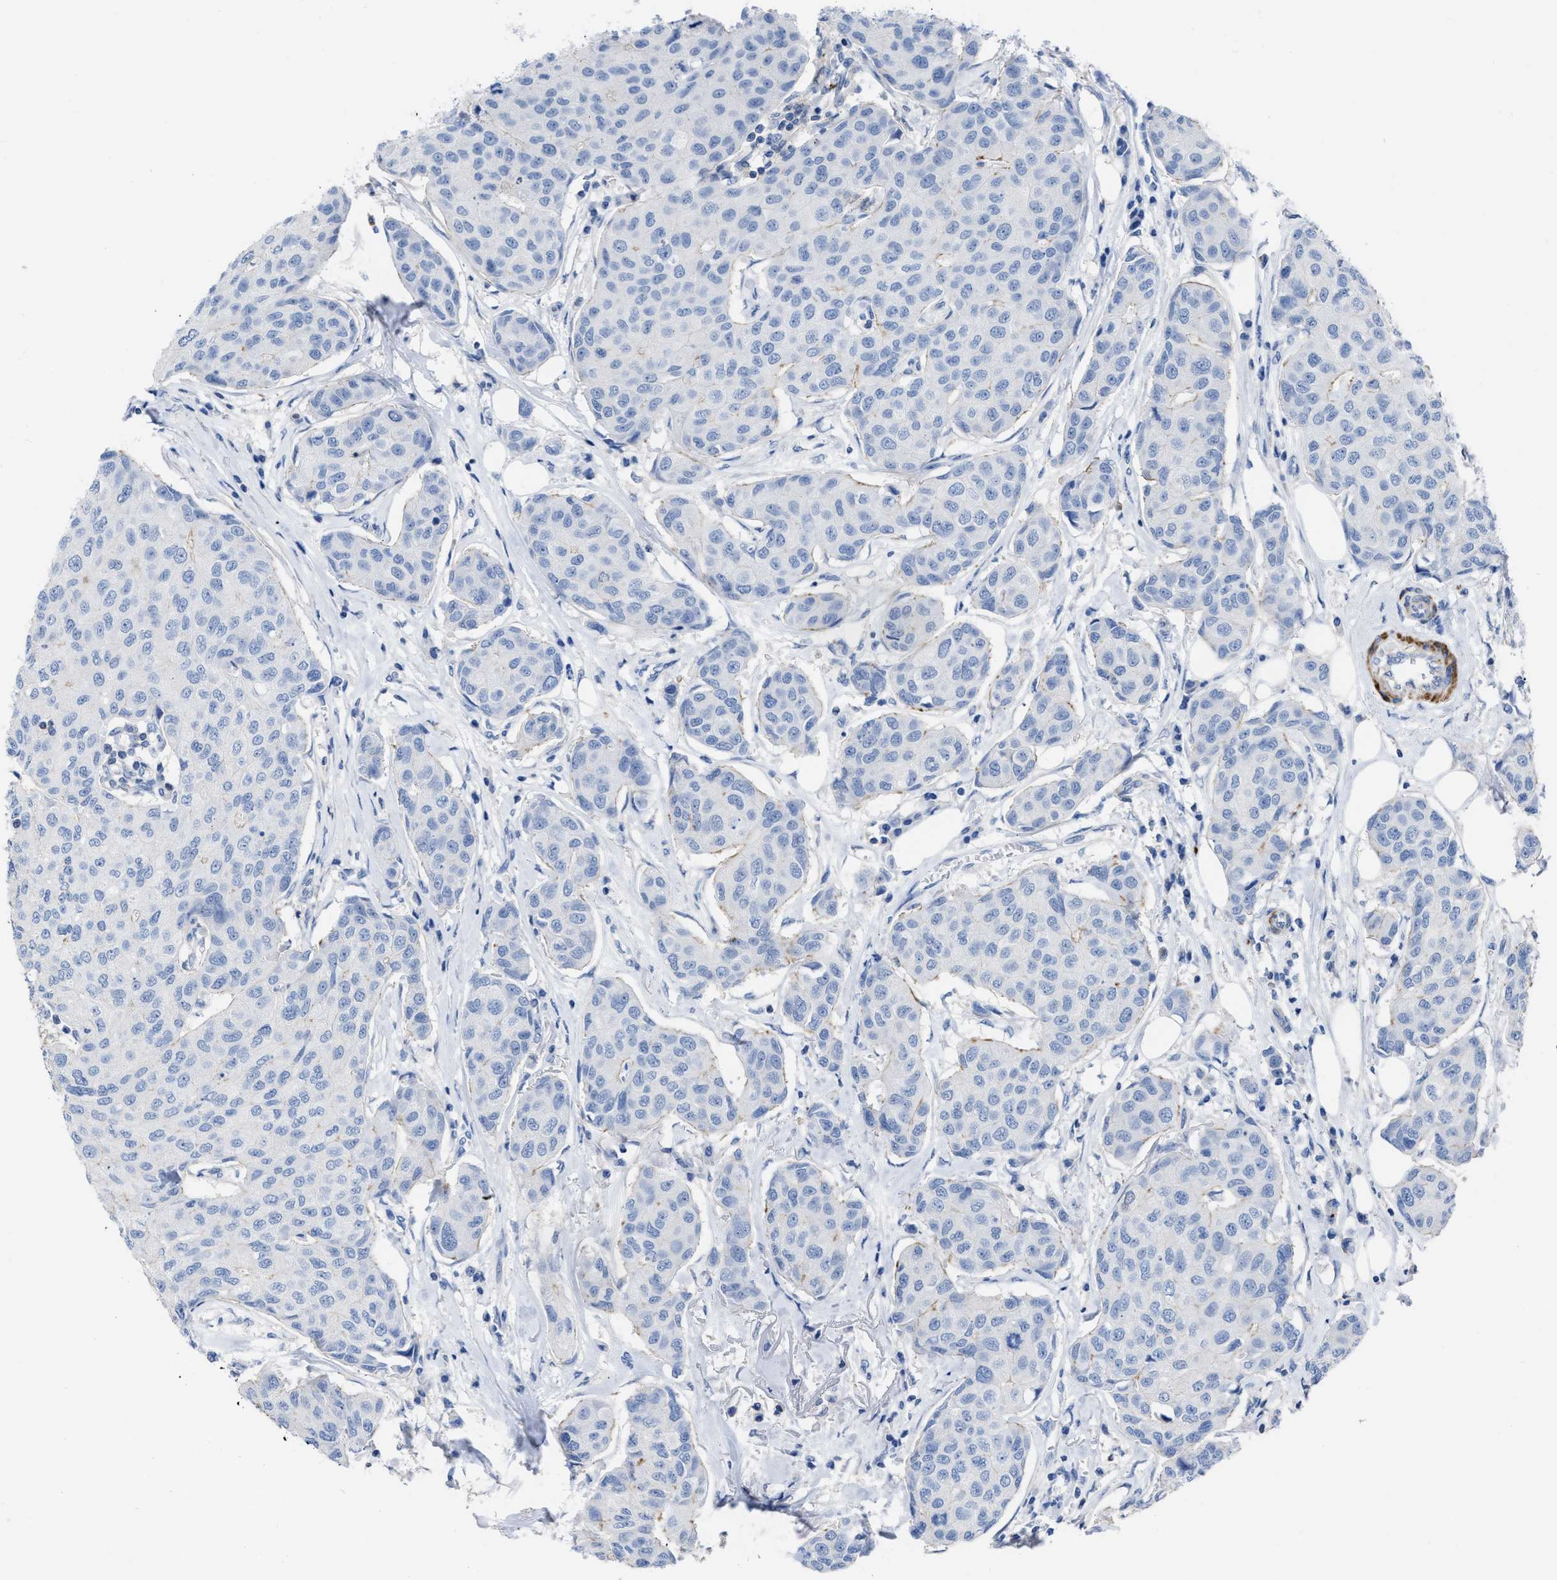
{"staining": {"intensity": "negative", "quantity": "none", "location": "none"}, "tissue": "breast cancer", "cell_type": "Tumor cells", "image_type": "cancer", "snomed": [{"axis": "morphology", "description": "Duct carcinoma"}, {"axis": "topography", "description": "Breast"}], "caption": "The image reveals no staining of tumor cells in breast cancer (infiltrating ductal carcinoma).", "gene": "PRMT2", "patient": {"sex": "female", "age": 80}}